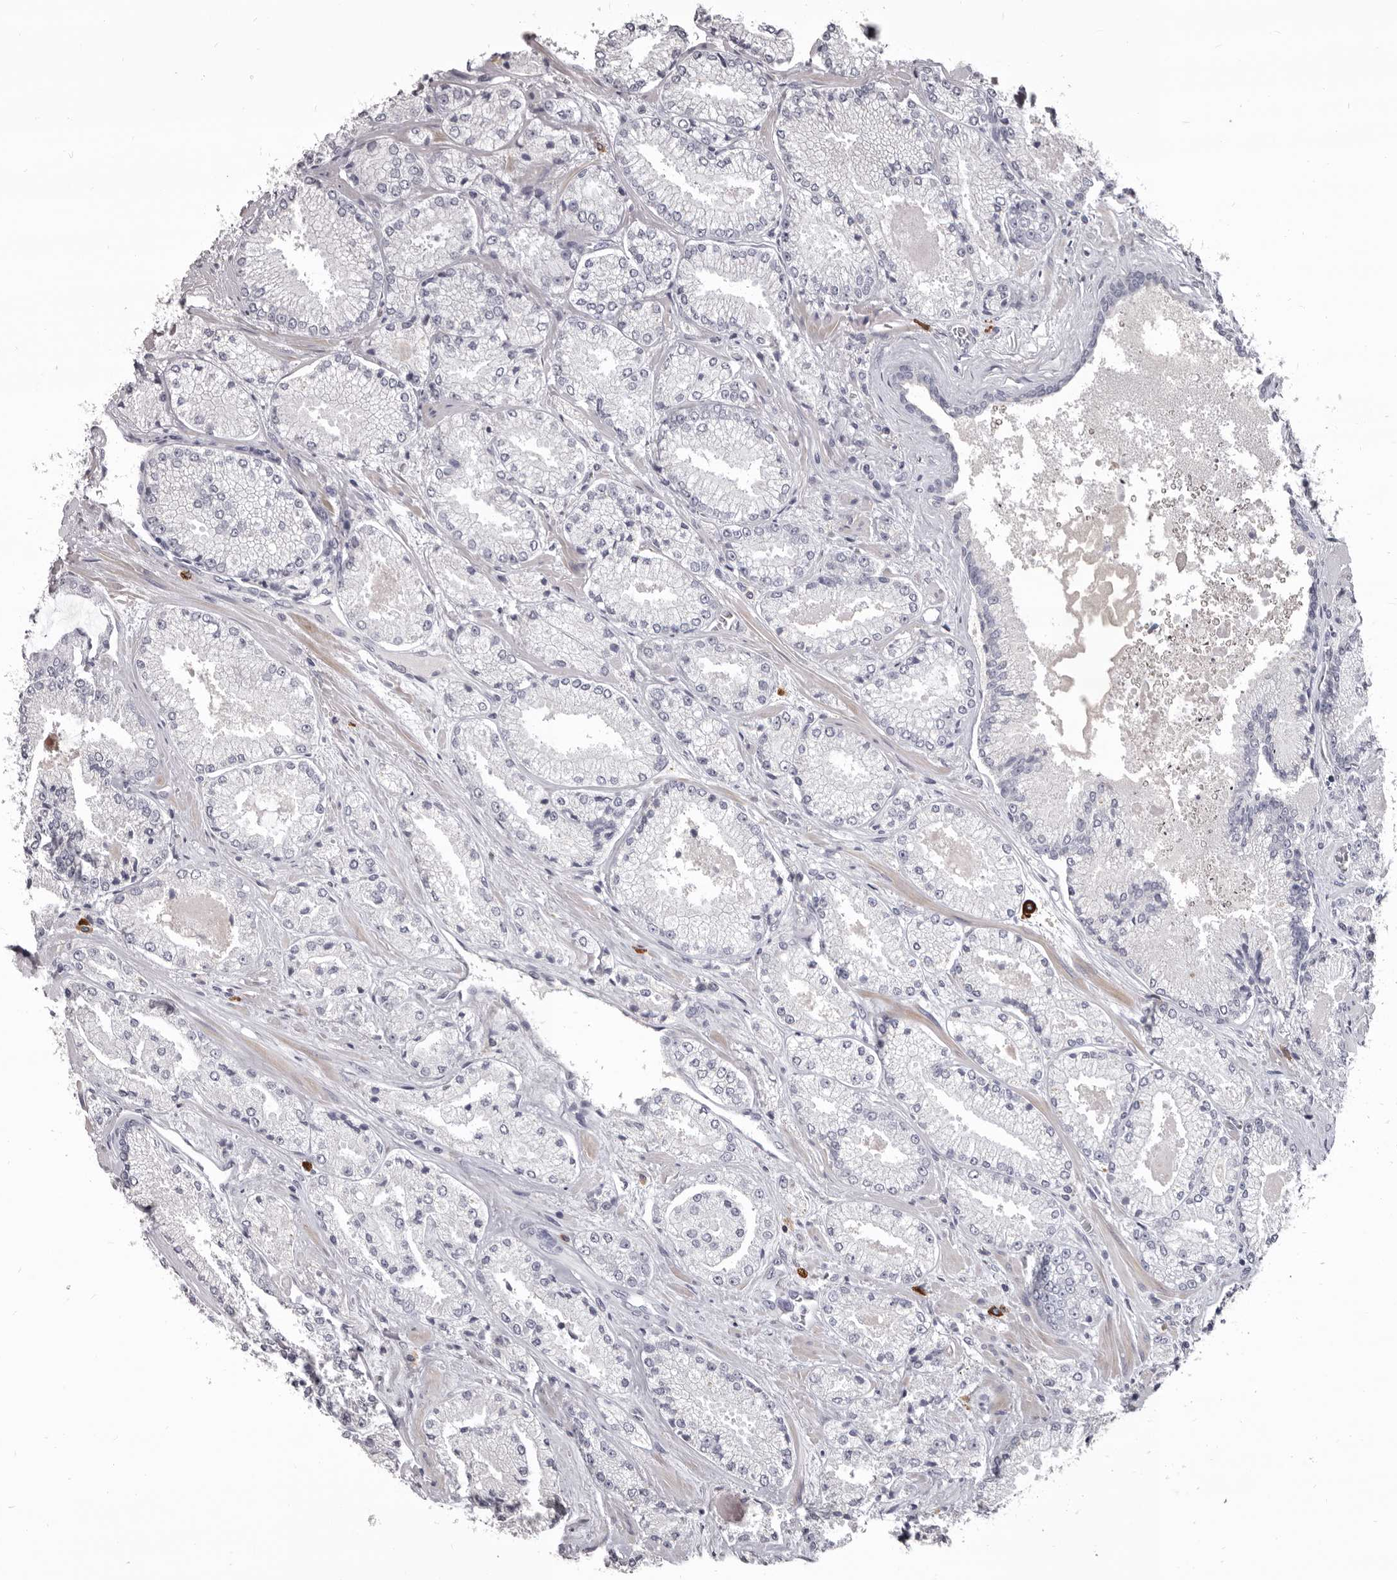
{"staining": {"intensity": "negative", "quantity": "none", "location": "none"}, "tissue": "prostate cancer", "cell_type": "Tumor cells", "image_type": "cancer", "snomed": [{"axis": "morphology", "description": "Adenocarcinoma, High grade"}, {"axis": "topography", "description": "Prostate"}], "caption": "IHC micrograph of human prostate cancer (high-grade adenocarcinoma) stained for a protein (brown), which displays no expression in tumor cells. (Stains: DAB (3,3'-diaminobenzidine) immunohistochemistry (IHC) with hematoxylin counter stain, Microscopy: brightfield microscopy at high magnification).", "gene": "GZMH", "patient": {"sex": "male", "age": 73}}